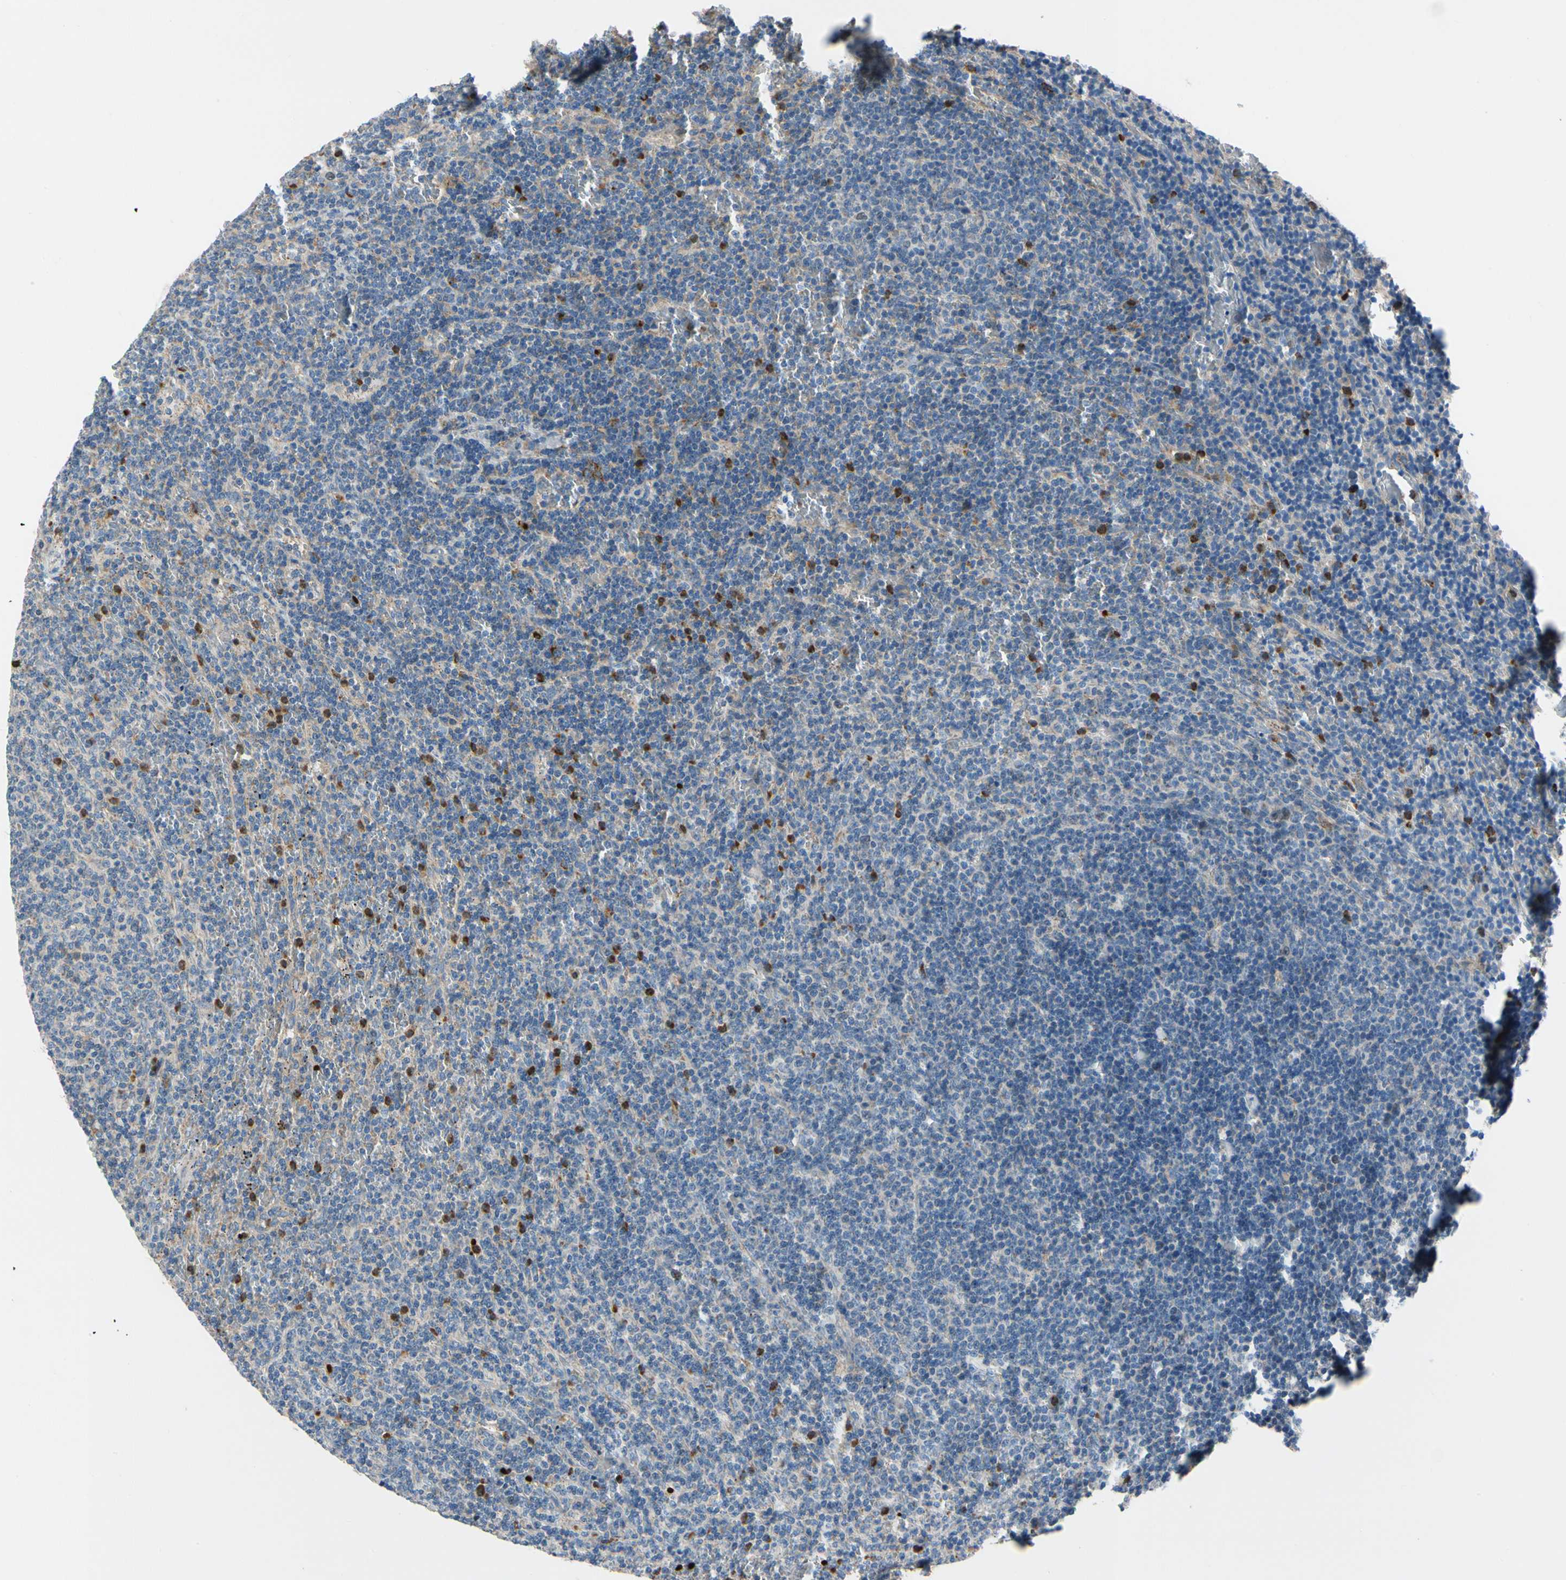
{"staining": {"intensity": "negative", "quantity": "none", "location": "none"}, "tissue": "lymphoma", "cell_type": "Tumor cells", "image_type": "cancer", "snomed": [{"axis": "morphology", "description": "Malignant lymphoma, non-Hodgkin's type, Low grade"}, {"axis": "topography", "description": "Spleen"}], "caption": "Tumor cells show no significant staining in low-grade malignant lymphoma, non-Hodgkin's type.", "gene": "HJURP", "patient": {"sex": "female", "age": 50}}